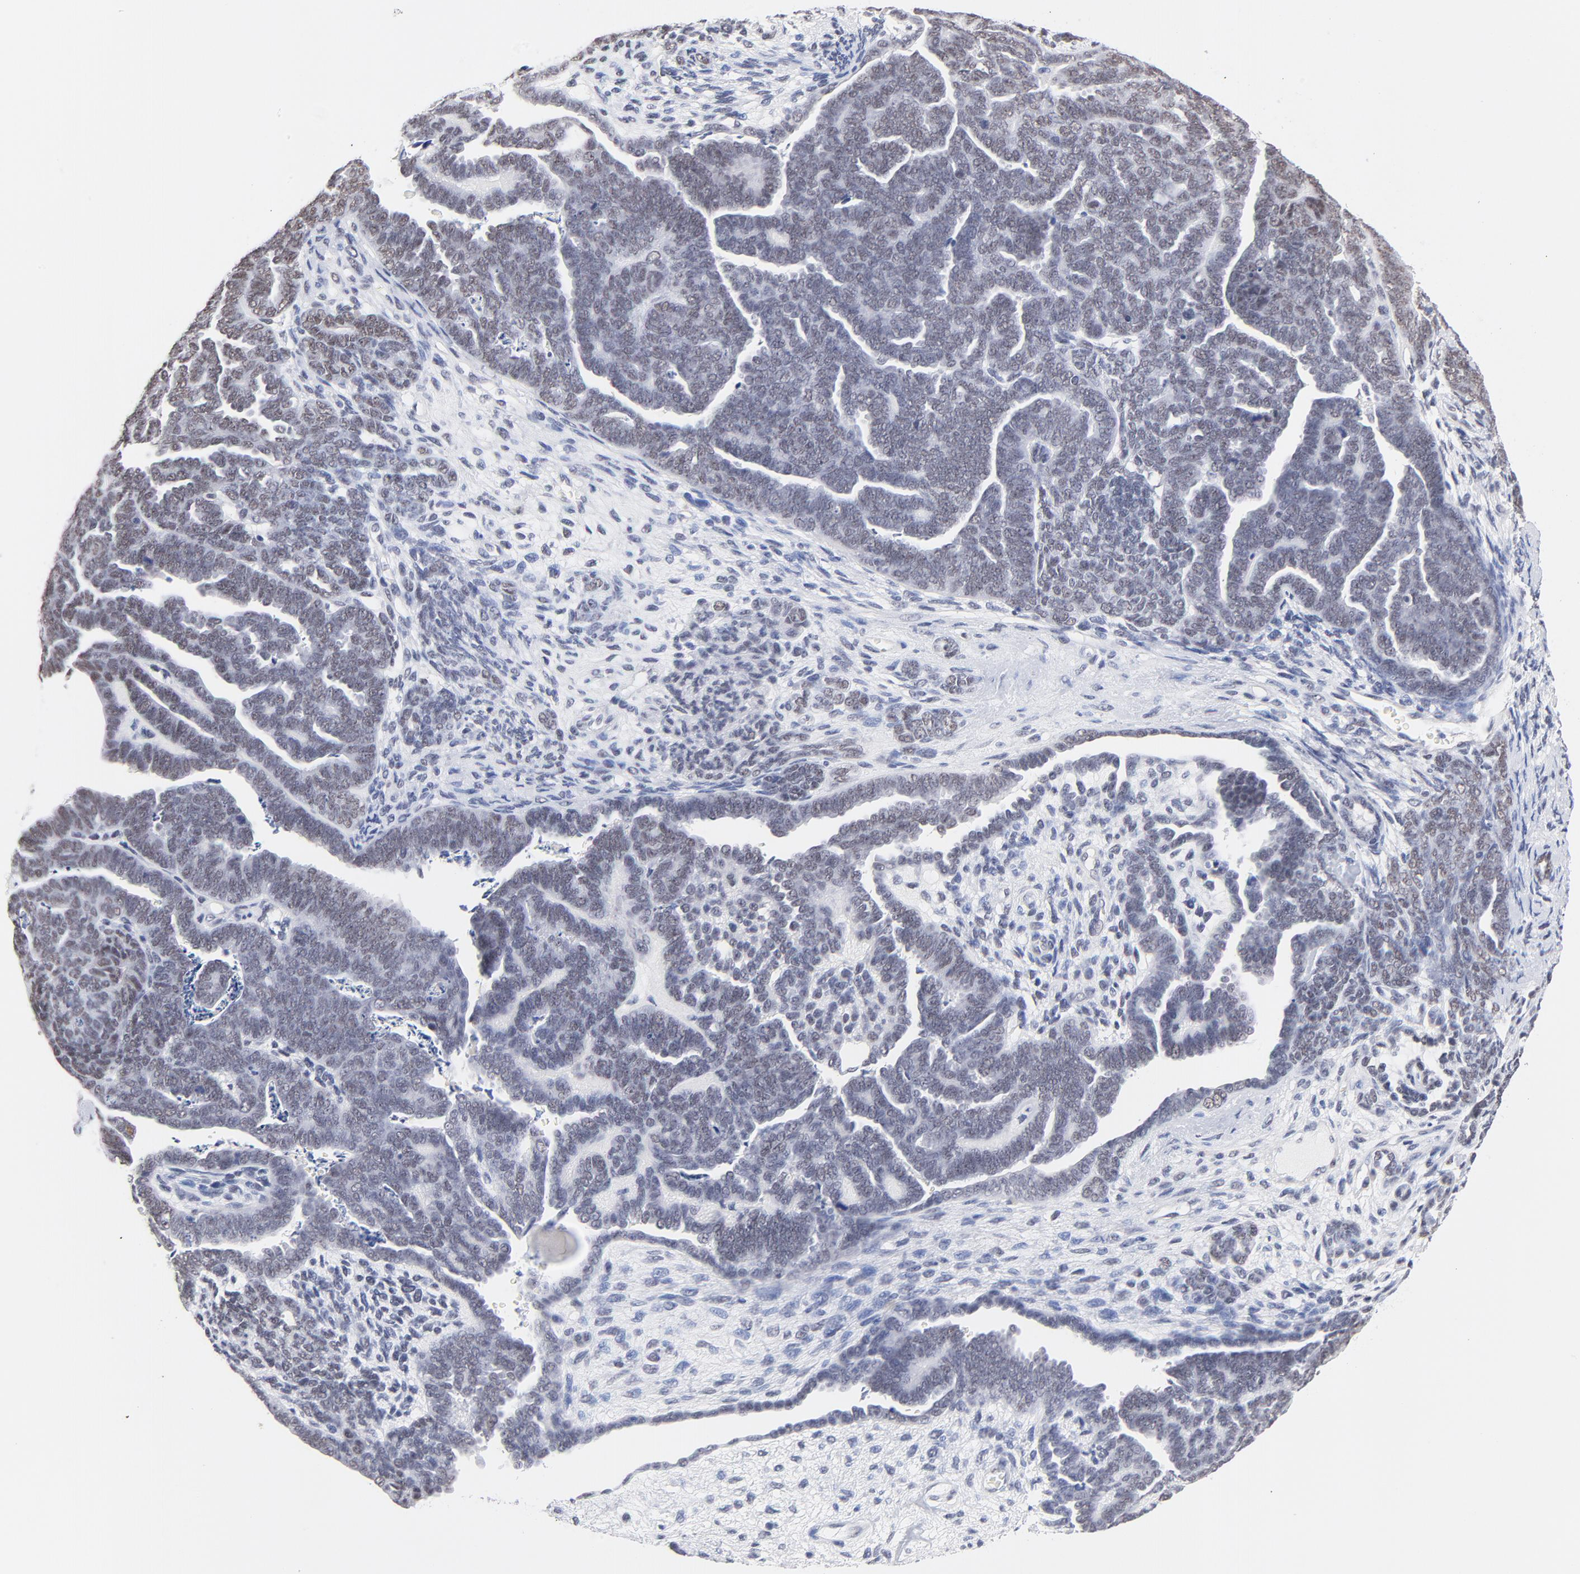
{"staining": {"intensity": "negative", "quantity": "none", "location": "none"}, "tissue": "endometrial cancer", "cell_type": "Tumor cells", "image_type": "cancer", "snomed": [{"axis": "morphology", "description": "Neoplasm, malignant, NOS"}, {"axis": "topography", "description": "Endometrium"}], "caption": "Immunohistochemistry photomicrograph of malignant neoplasm (endometrial) stained for a protein (brown), which exhibits no staining in tumor cells.", "gene": "ZNF74", "patient": {"sex": "female", "age": 74}}